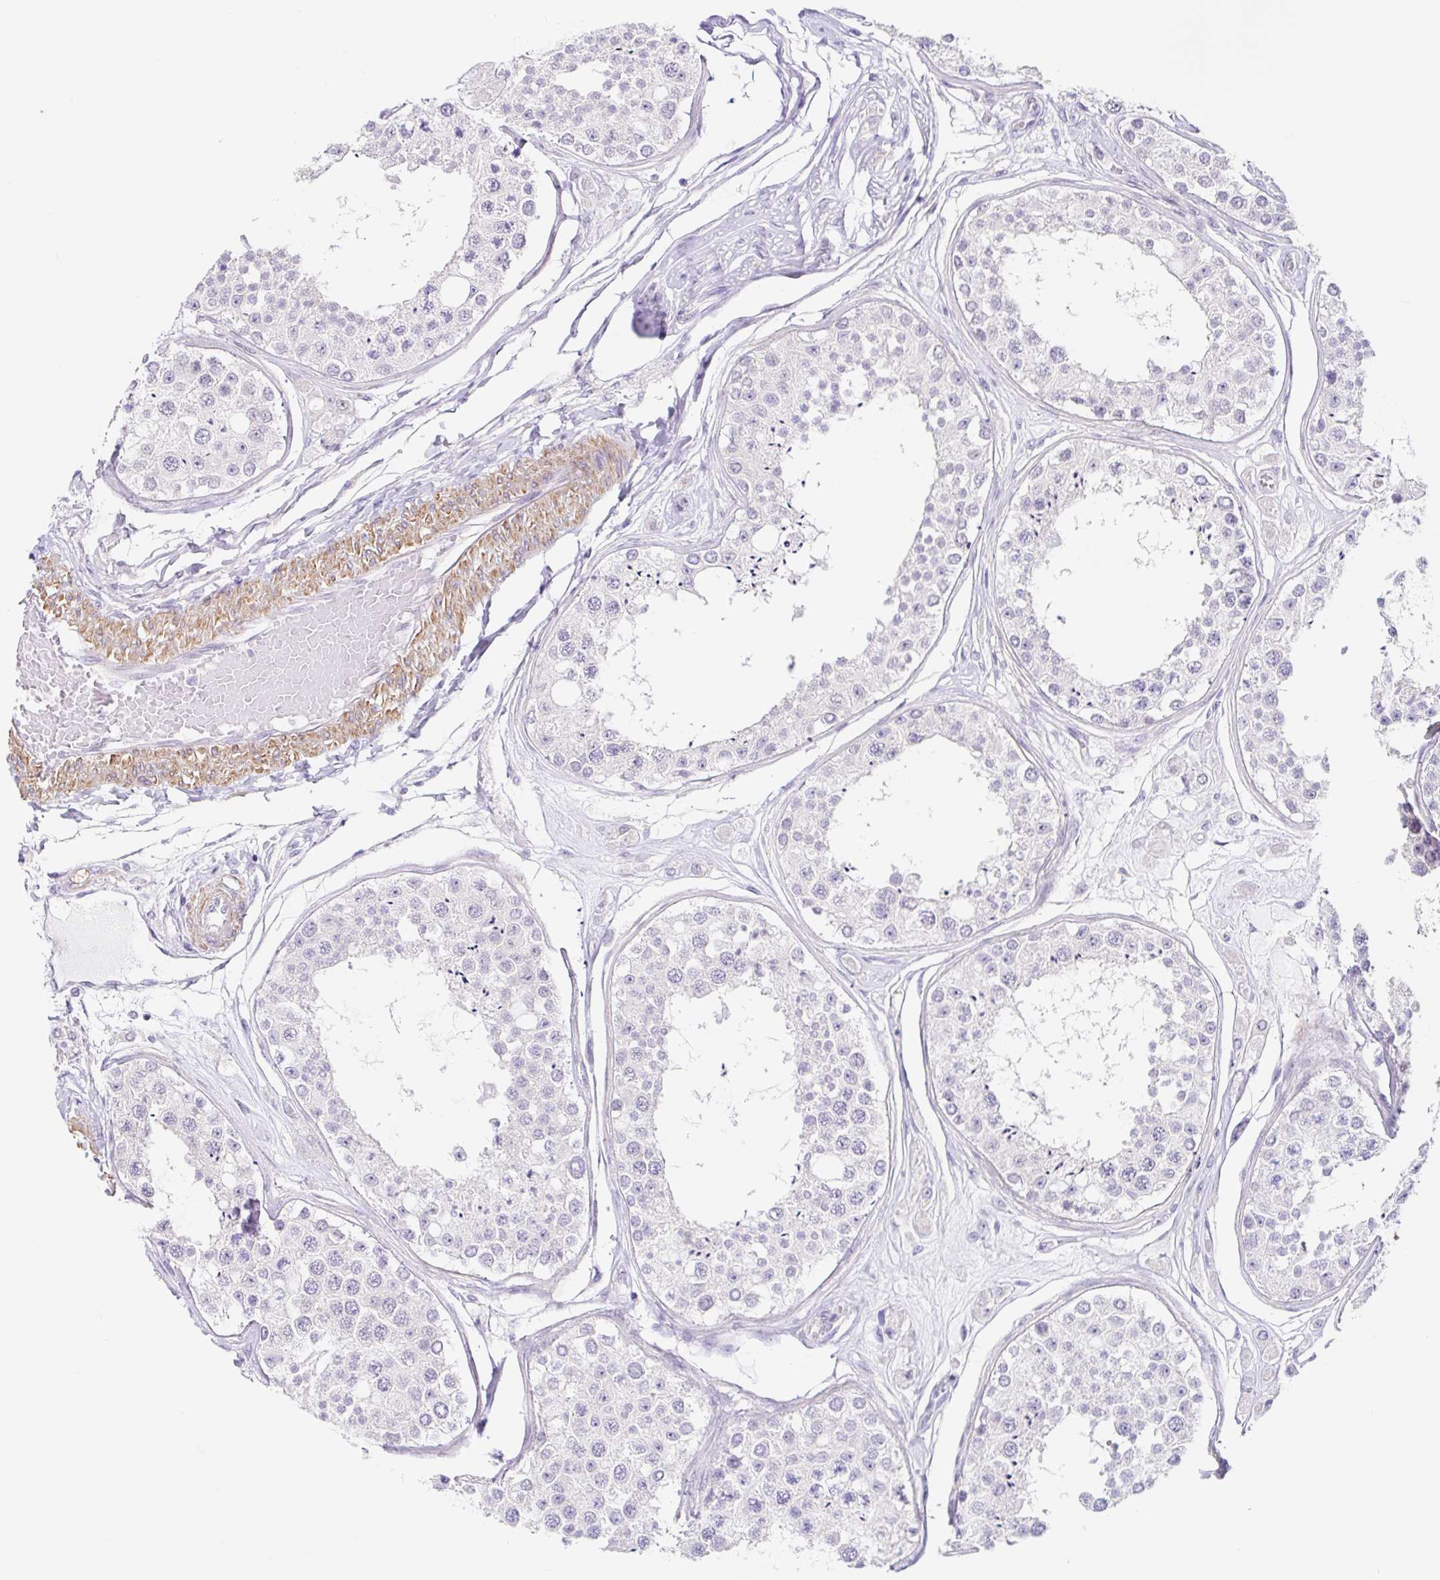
{"staining": {"intensity": "negative", "quantity": "none", "location": "none"}, "tissue": "testis", "cell_type": "Cells in seminiferous ducts", "image_type": "normal", "snomed": [{"axis": "morphology", "description": "Normal tissue, NOS"}, {"axis": "topography", "description": "Testis"}], "caption": "DAB (3,3'-diaminobenzidine) immunohistochemical staining of normal testis shows no significant positivity in cells in seminiferous ducts.", "gene": "DCAF17", "patient": {"sex": "male", "age": 25}}